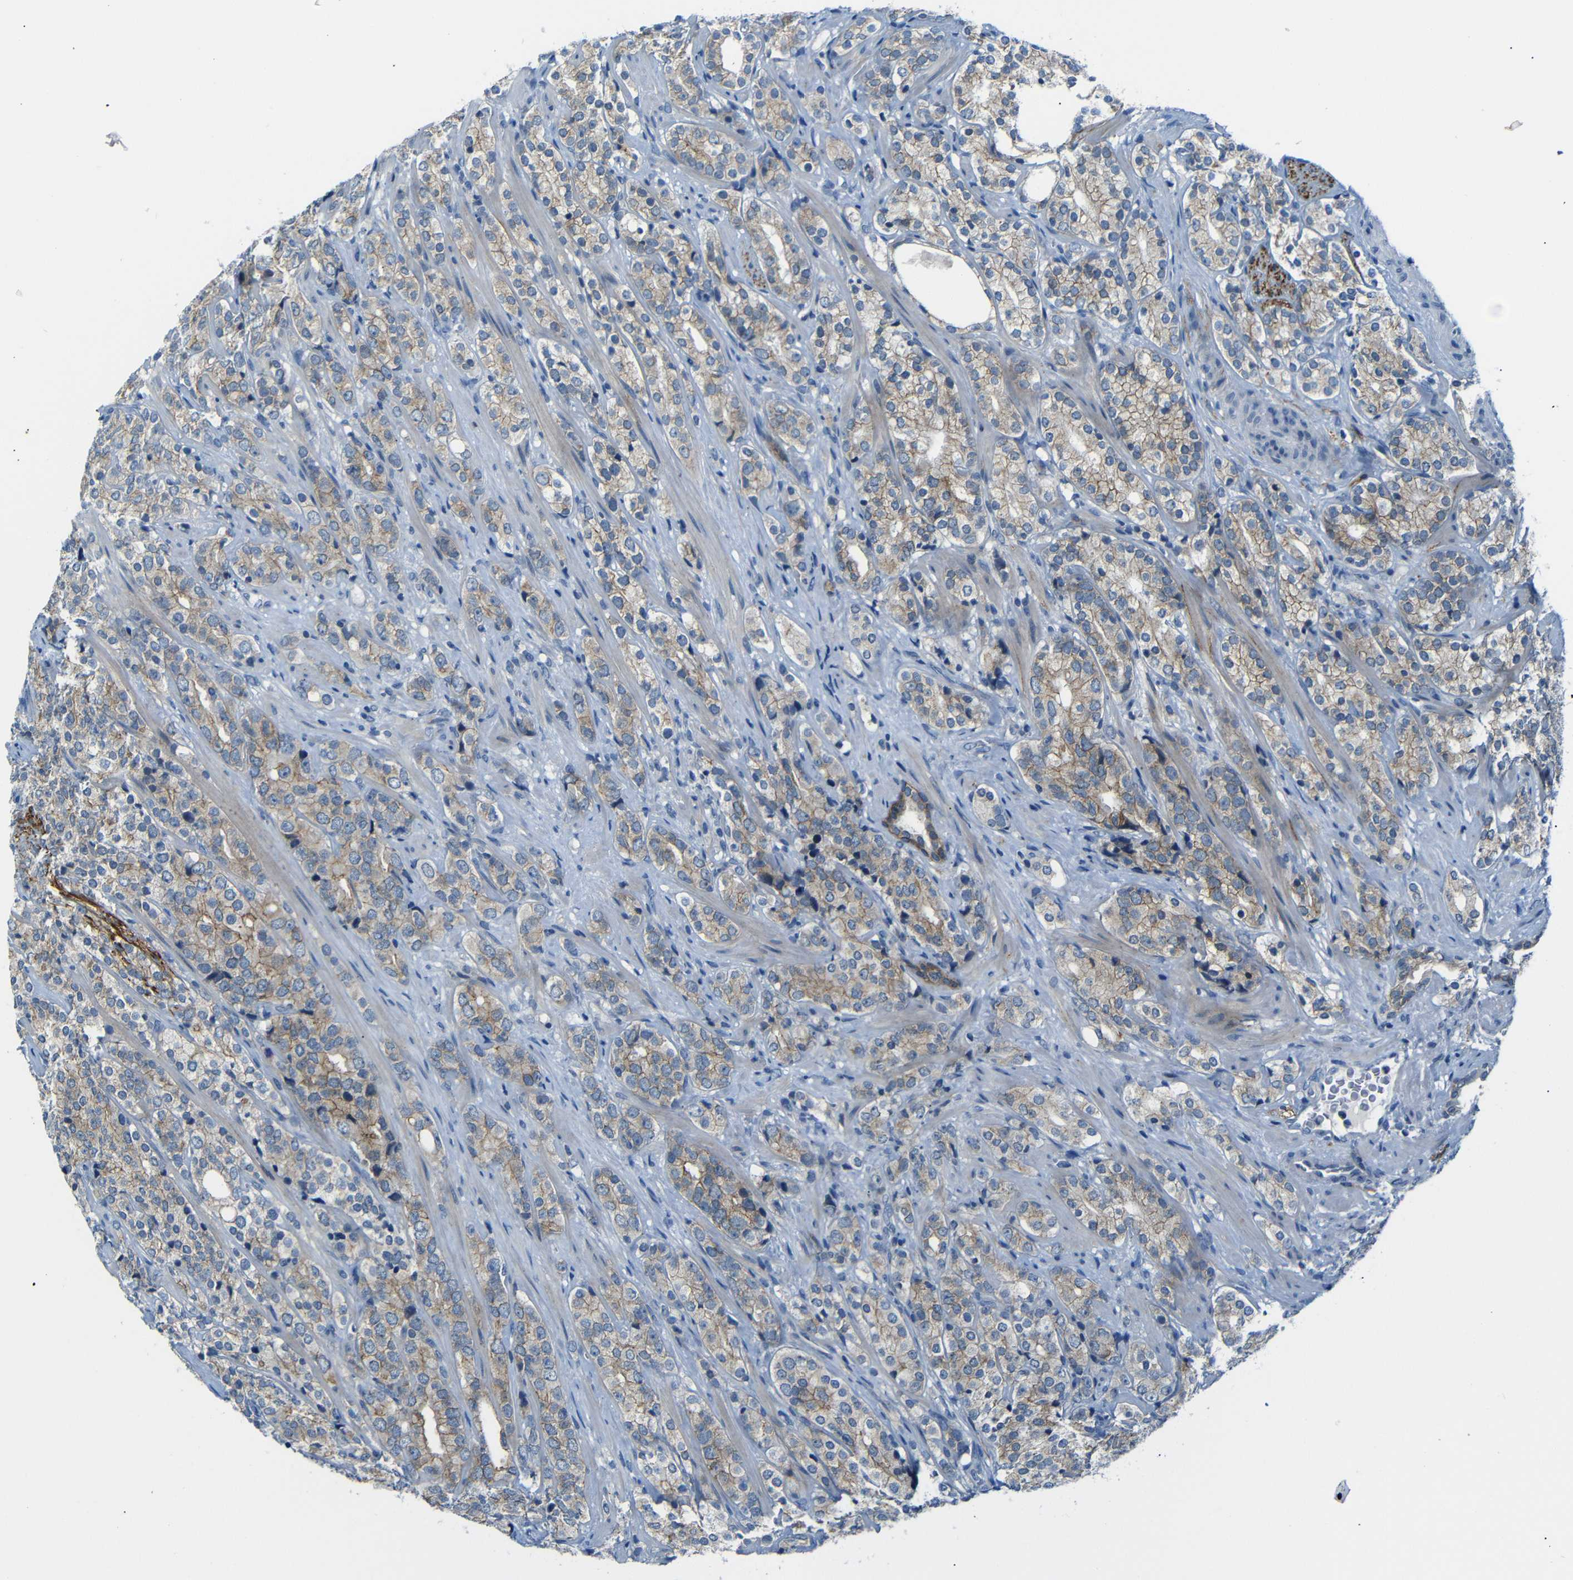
{"staining": {"intensity": "moderate", "quantity": ">75%", "location": "cytoplasmic/membranous"}, "tissue": "prostate cancer", "cell_type": "Tumor cells", "image_type": "cancer", "snomed": [{"axis": "morphology", "description": "Adenocarcinoma, High grade"}, {"axis": "topography", "description": "Prostate"}], "caption": "Immunohistochemical staining of prostate cancer demonstrates medium levels of moderate cytoplasmic/membranous staining in approximately >75% of tumor cells.", "gene": "ANK3", "patient": {"sex": "male", "age": 71}}